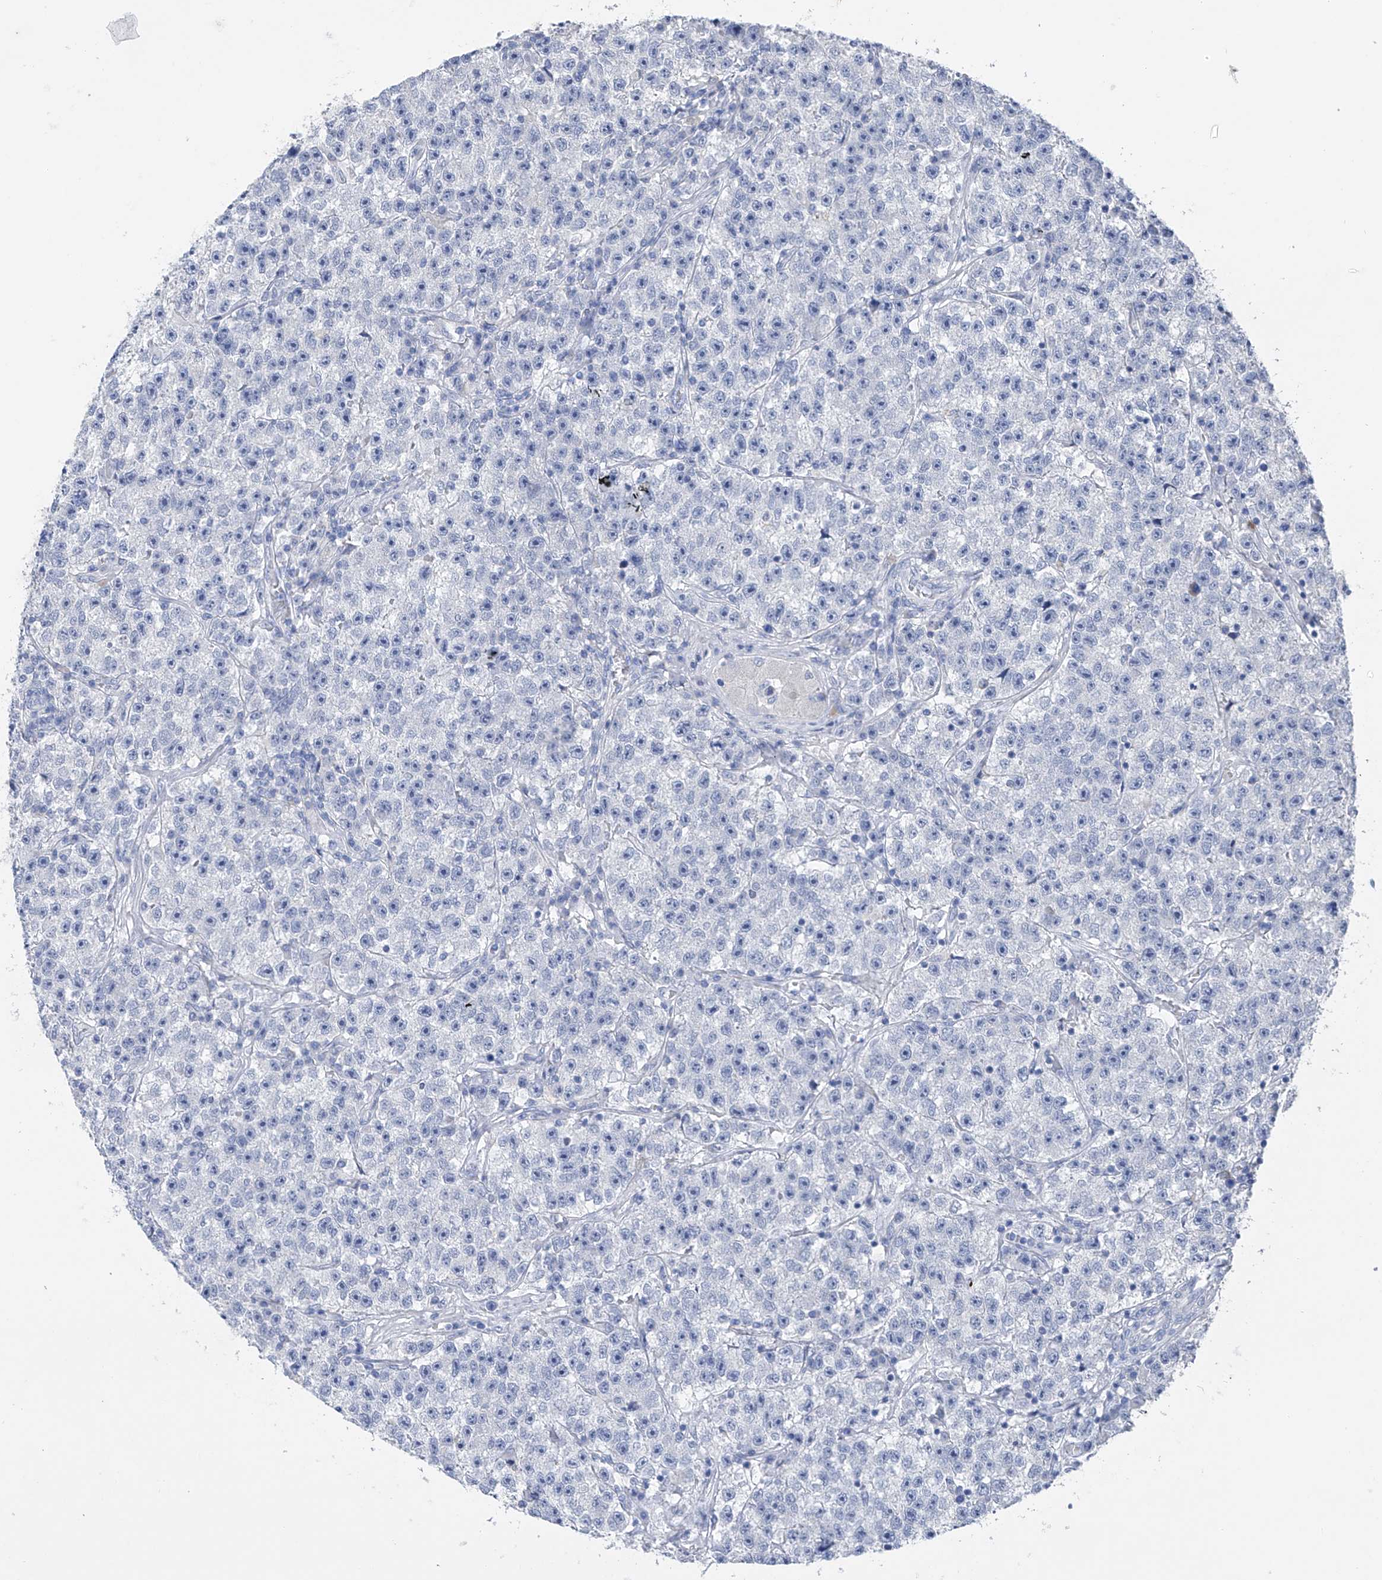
{"staining": {"intensity": "negative", "quantity": "none", "location": "none"}, "tissue": "testis cancer", "cell_type": "Tumor cells", "image_type": "cancer", "snomed": [{"axis": "morphology", "description": "Seminoma, NOS"}, {"axis": "topography", "description": "Testis"}], "caption": "The micrograph displays no significant positivity in tumor cells of testis cancer (seminoma).", "gene": "ADRA1A", "patient": {"sex": "male", "age": 22}}